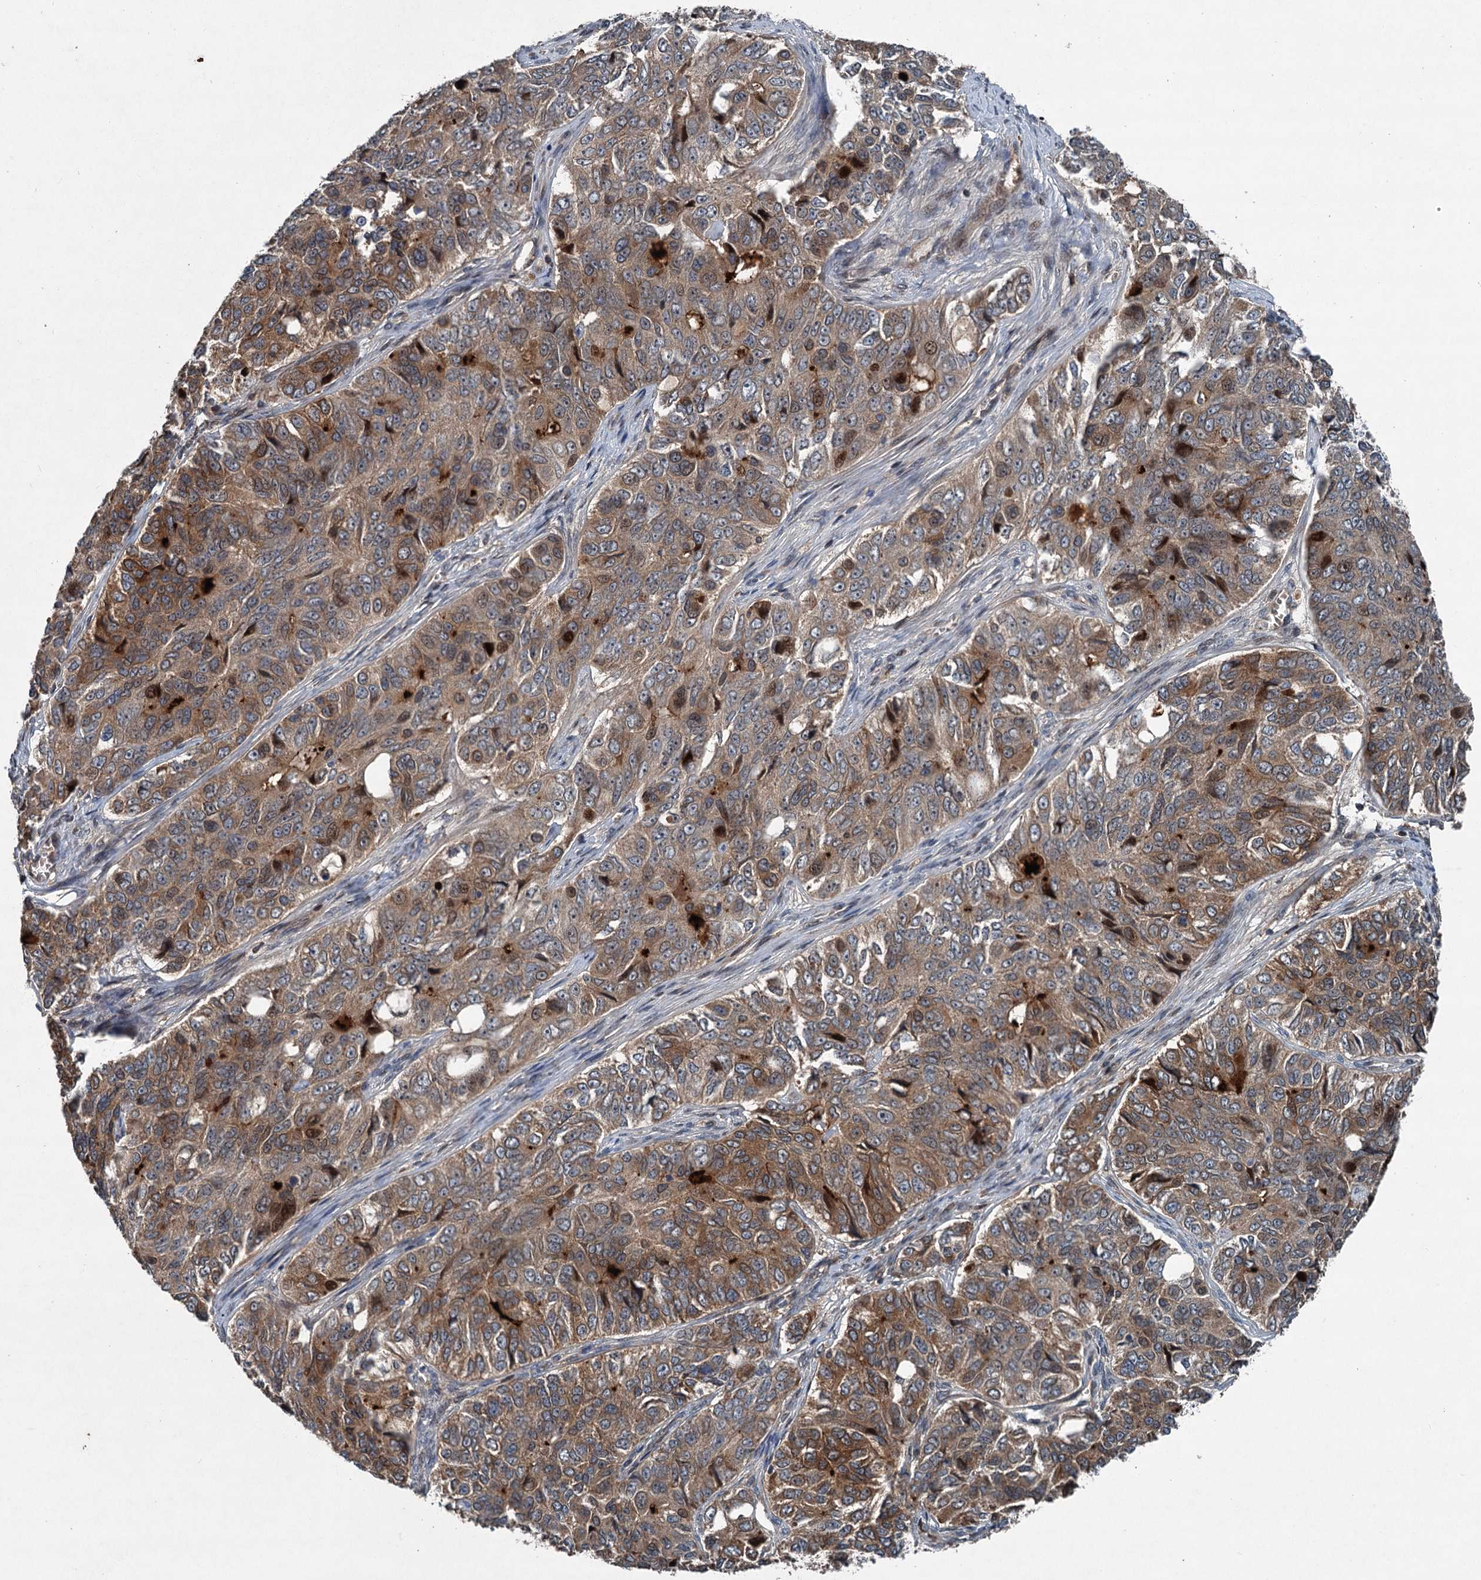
{"staining": {"intensity": "moderate", "quantity": ">75%", "location": "cytoplasmic/membranous"}, "tissue": "ovarian cancer", "cell_type": "Tumor cells", "image_type": "cancer", "snomed": [{"axis": "morphology", "description": "Carcinoma, endometroid"}, {"axis": "topography", "description": "Ovary"}], "caption": "Ovarian cancer was stained to show a protein in brown. There is medium levels of moderate cytoplasmic/membranous staining in about >75% of tumor cells.", "gene": "TAPBPL", "patient": {"sex": "female", "age": 51}}